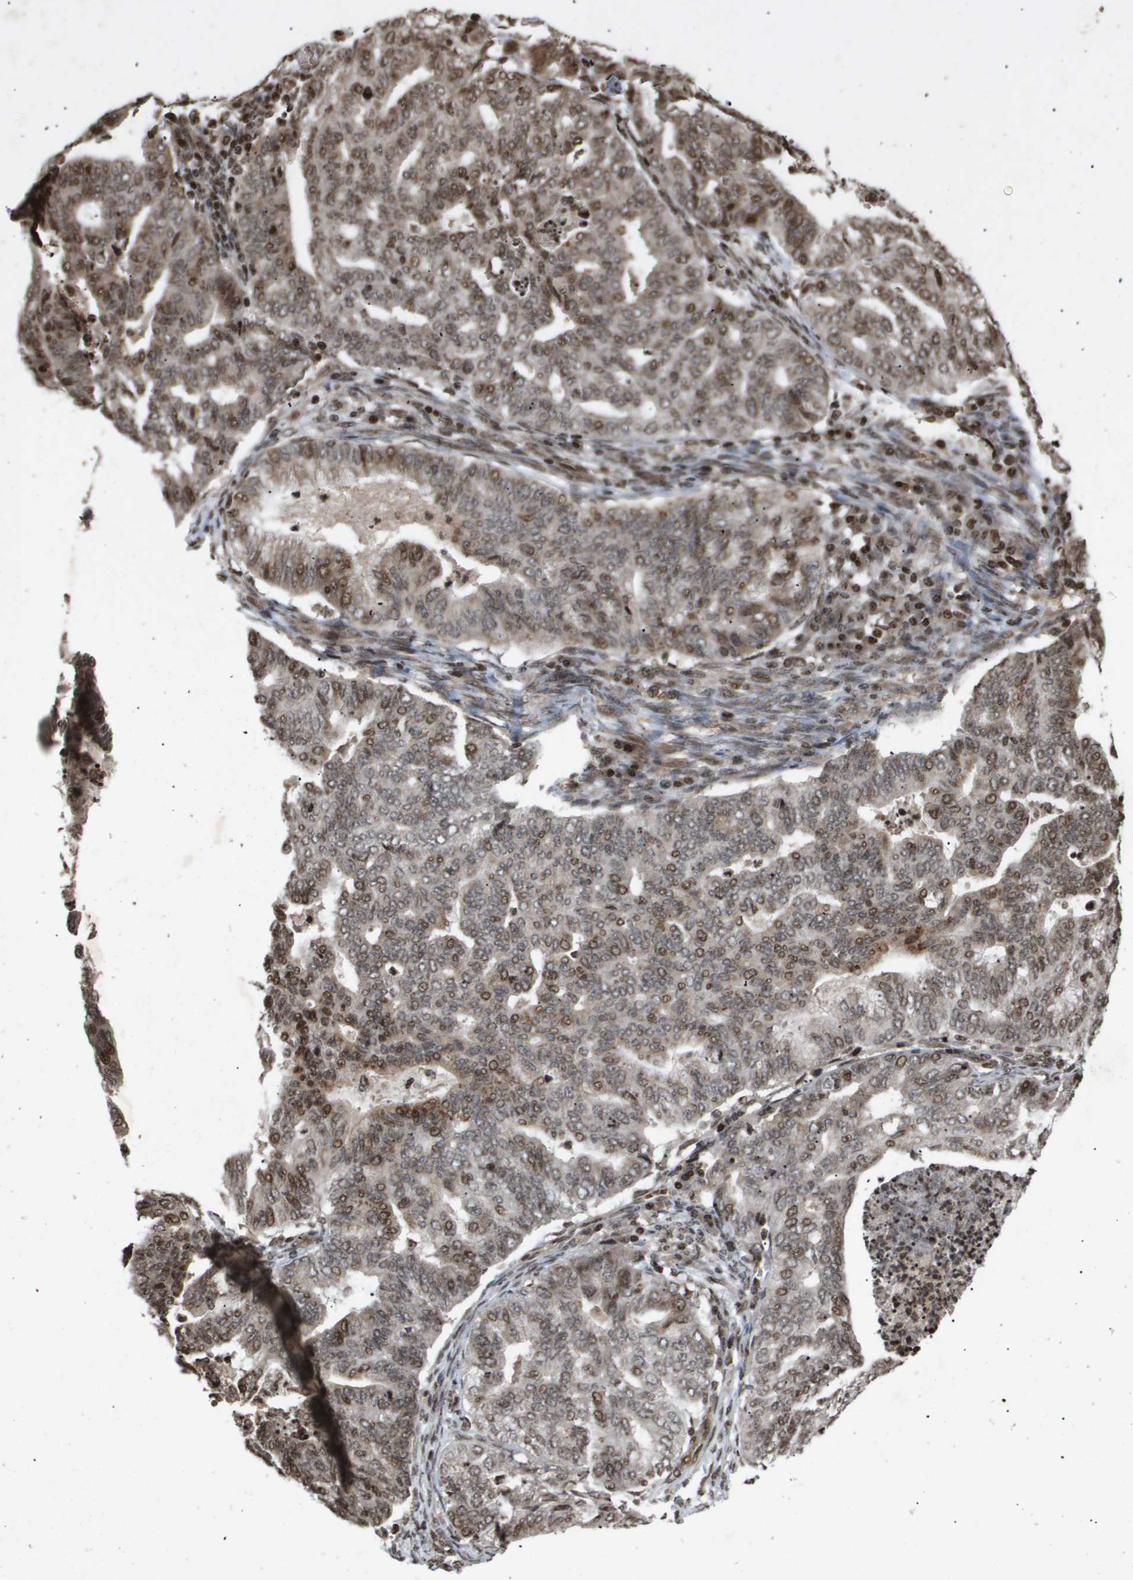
{"staining": {"intensity": "moderate", "quantity": "<25%", "location": "cytoplasmic/membranous,nuclear"}, "tissue": "endometrial cancer", "cell_type": "Tumor cells", "image_type": "cancer", "snomed": [{"axis": "morphology", "description": "Adenocarcinoma, NOS"}, {"axis": "topography", "description": "Endometrium"}], "caption": "Immunohistochemical staining of endometrial cancer demonstrates low levels of moderate cytoplasmic/membranous and nuclear positivity in about <25% of tumor cells. The staining was performed using DAB (3,3'-diaminobenzidine), with brown indicating positive protein expression. Nuclei are stained blue with hematoxylin.", "gene": "HSPA6", "patient": {"sex": "female", "age": 79}}